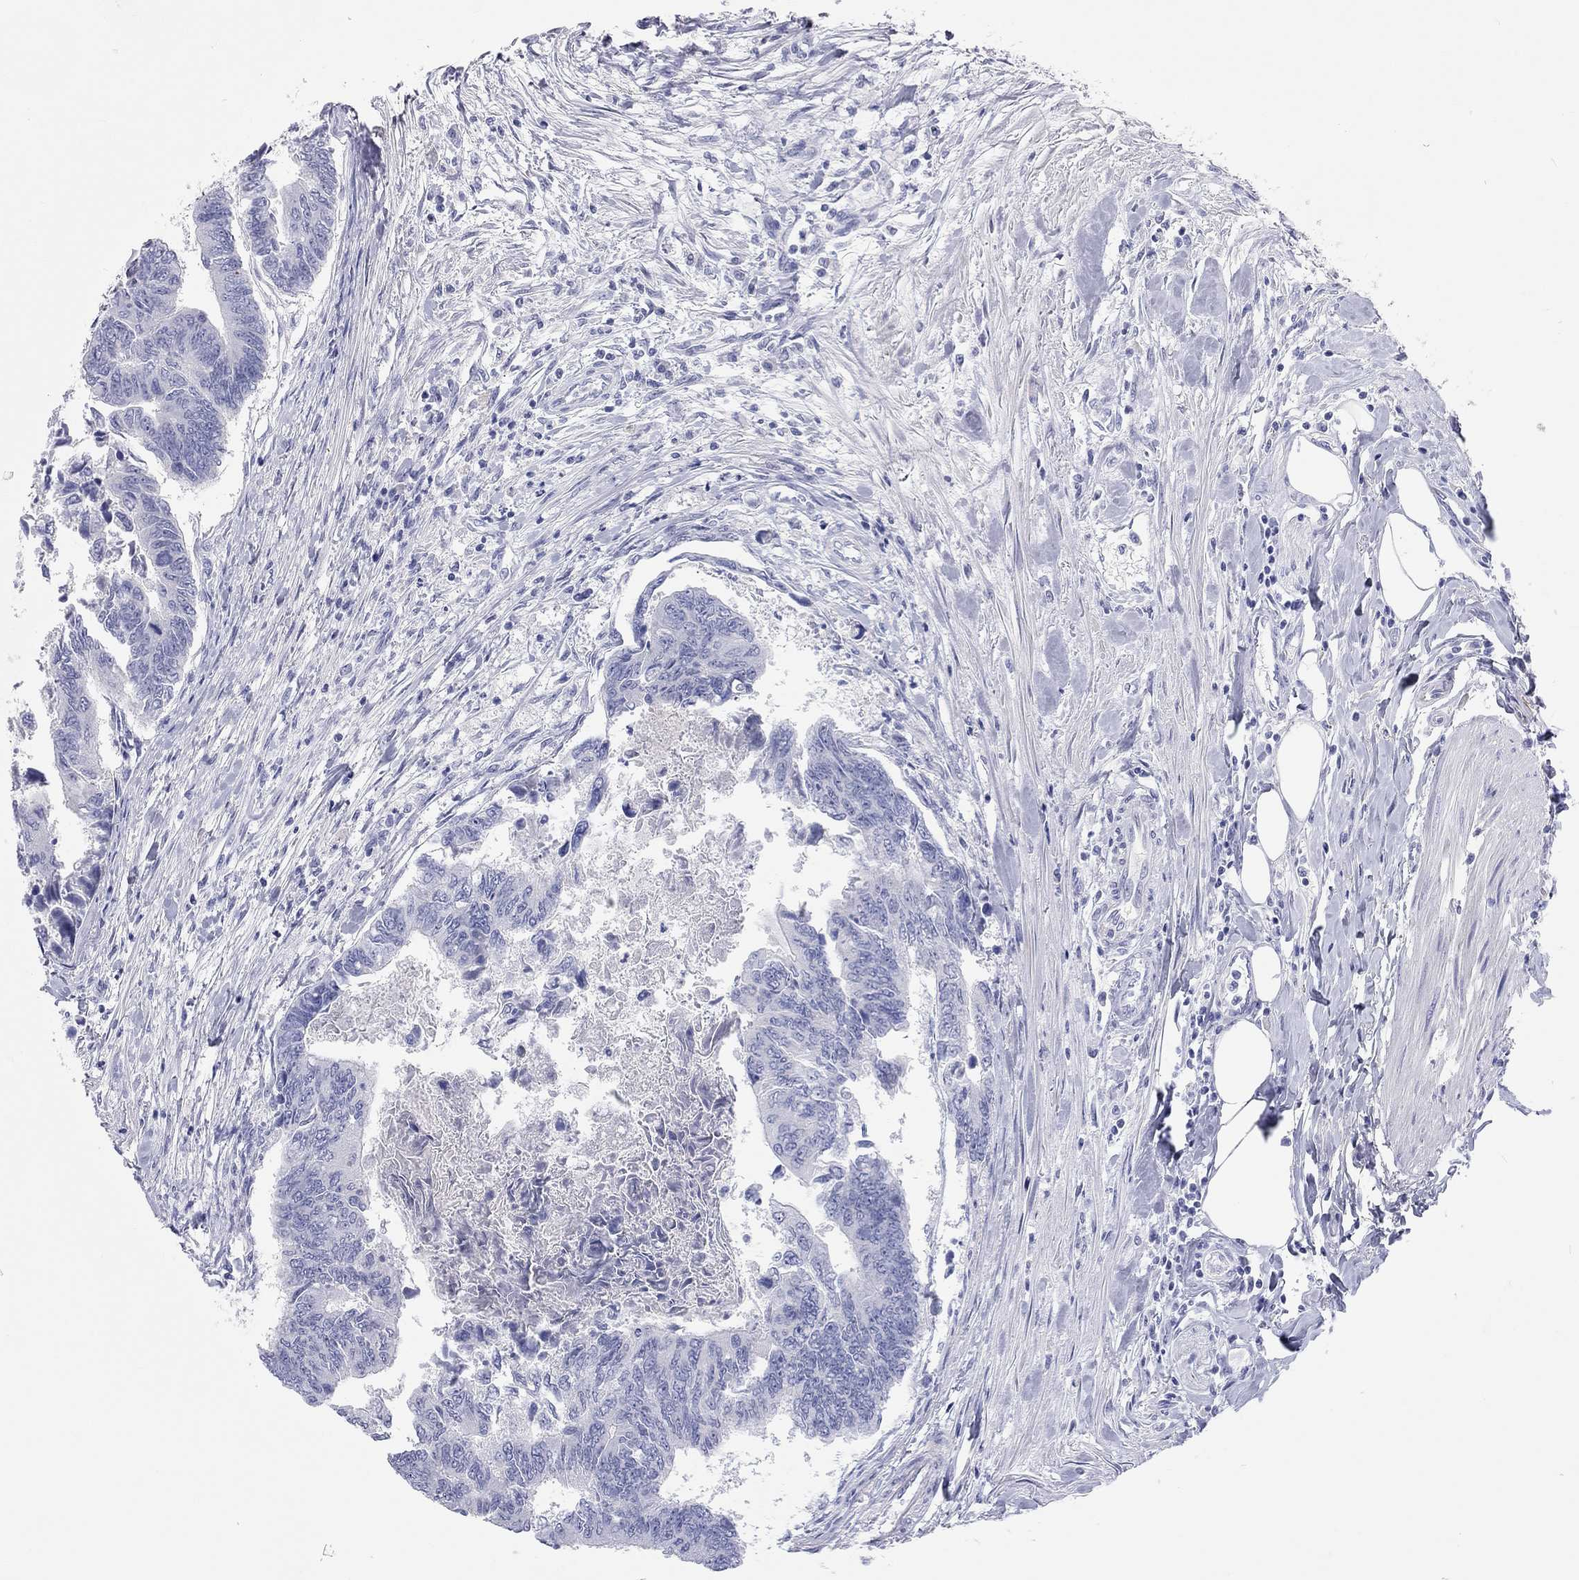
{"staining": {"intensity": "negative", "quantity": "none", "location": "none"}, "tissue": "colorectal cancer", "cell_type": "Tumor cells", "image_type": "cancer", "snomed": [{"axis": "morphology", "description": "Adenocarcinoma, NOS"}, {"axis": "topography", "description": "Colon"}], "caption": "This is an immunohistochemistry histopathology image of human colorectal cancer. There is no positivity in tumor cells.", "gene": "PCDHGC5", "patient": {"sex": "female", "age": 65}}